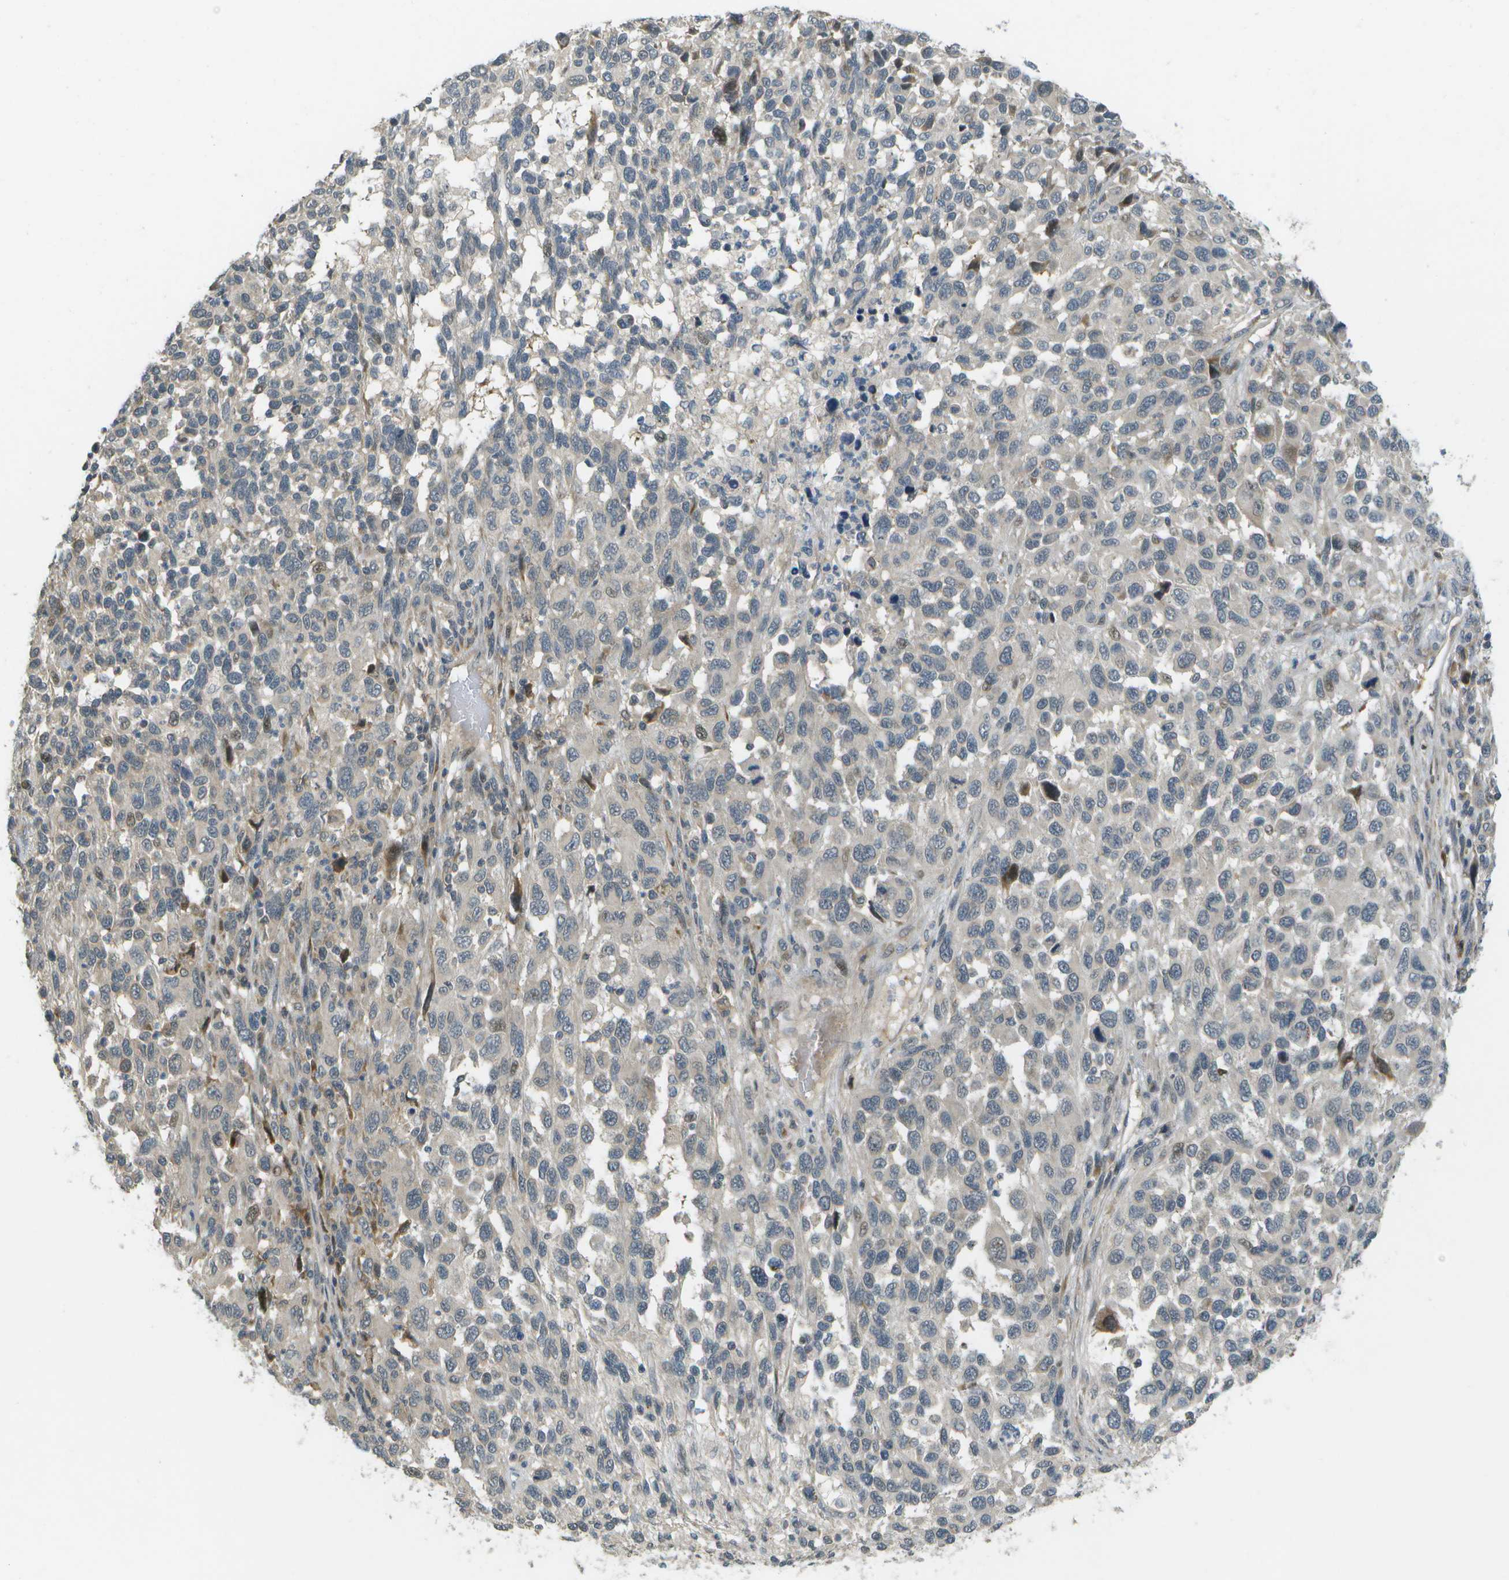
{"staining": {"intensity": "negative", "quantity": "none", "location": "none"}, "tissue": "melanoma", "cell_type": "Tumor cells", "image_type": "cancer", "snomed": [{"axis": "morphology", "description": "Malignant melanoma, Metastatic site"}, {"axis": "topography", "description": "Lymph node"}], "caption": "The immunohistochemistry (IHC) image has no significant staining in tumor cells of malignant melanoma (metastatic site) tissue.", "gene": "WNK2", "patient": {"sex": "male", "age": 61}}